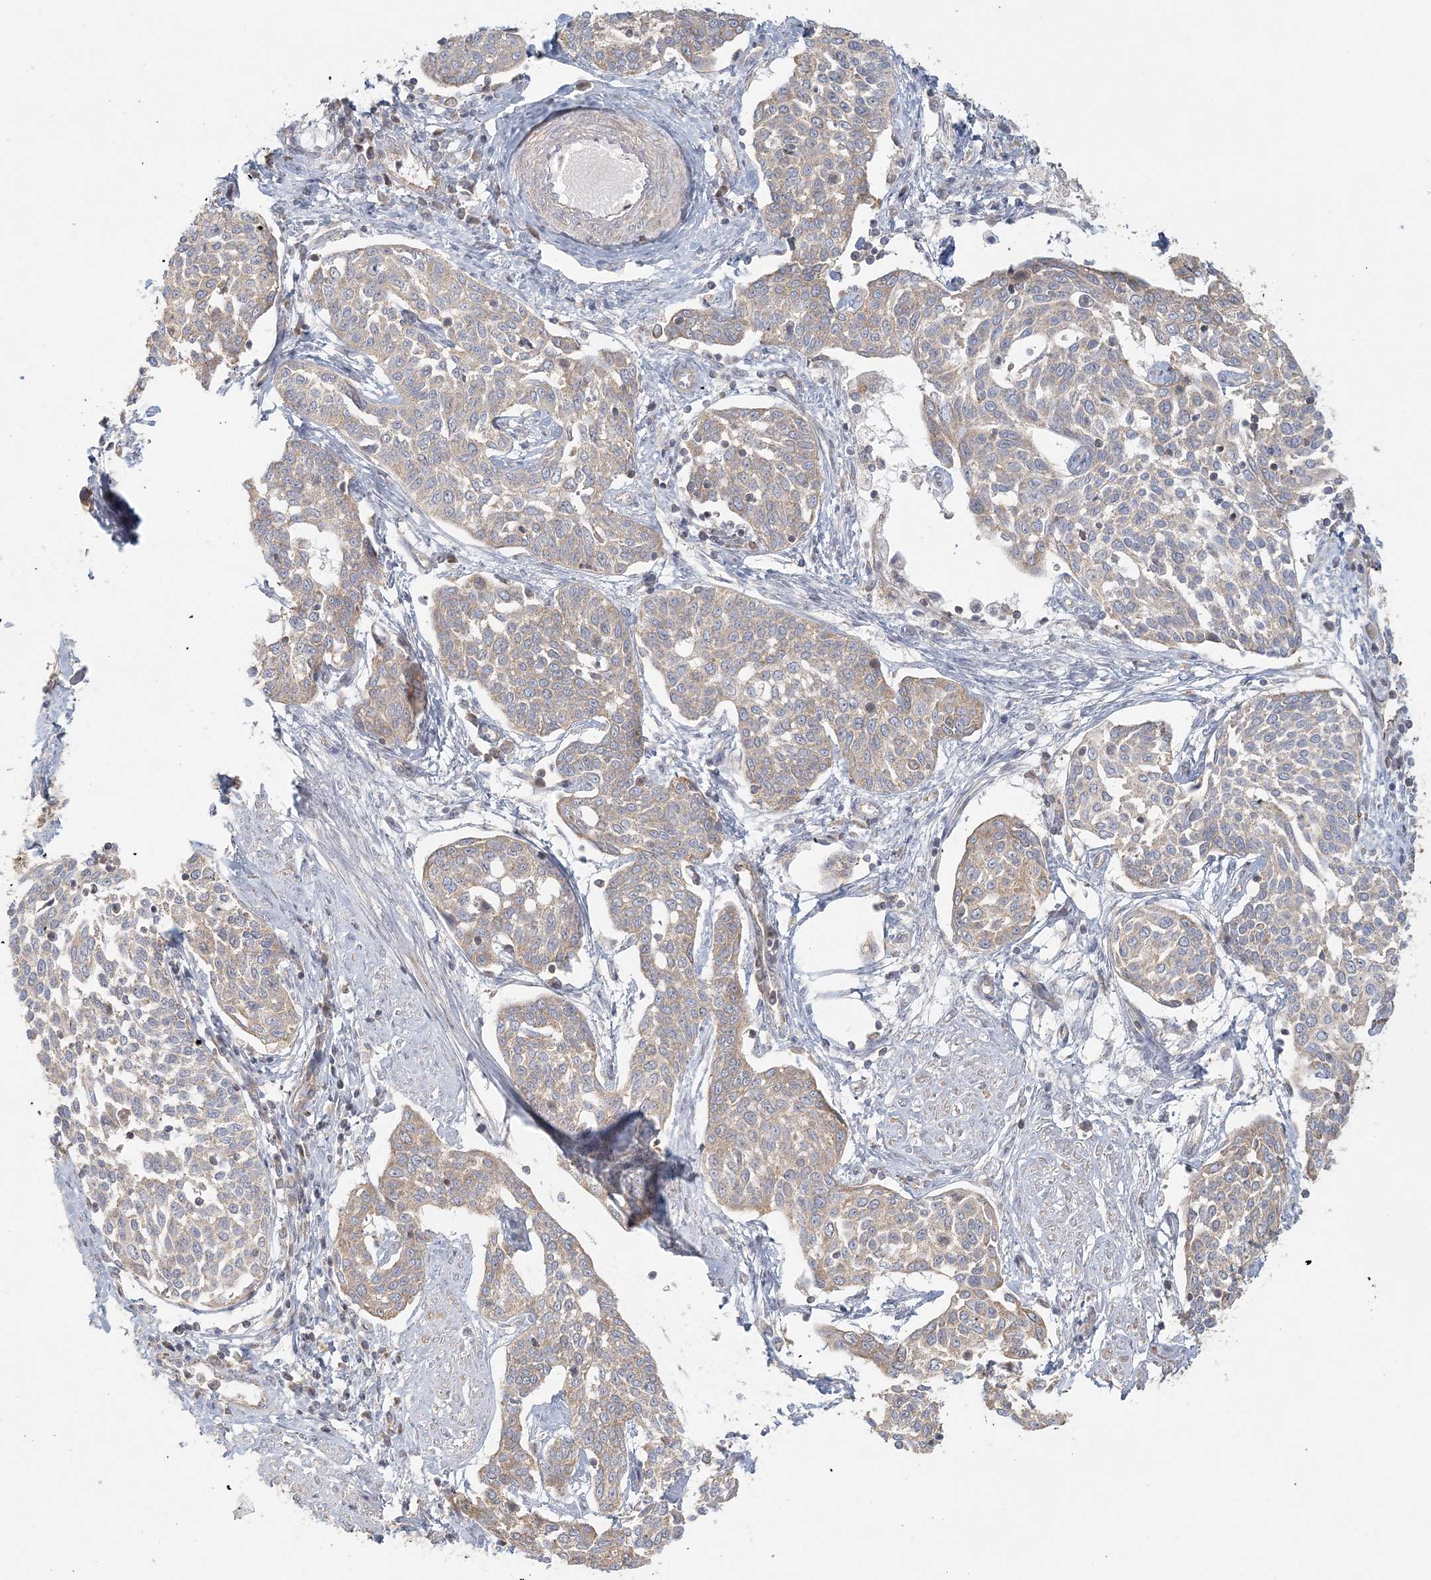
{"staining": {"intensity": "weak", "quantity": ">75%", "location": "cytoplasmic/membranous"}, "tissue": "cervical cancer", "cell_type": "Tumor cells", "image_type": "cancer", "snomed": [{"axis": "morphology", "description": "Squamous cell carcinoma, NOS"}, {"axis": "topography", "description": "Cervix"}], "caption": "Protein staining demonstrates weak cytoplasmic/membranous expression in about >75% of tumor cells in cervical squamous cell carcinoma. The protein is stained brown, and the nuclei are stained in blue (DAB (3,3'-diaminobenzidine) IHC with brightfield microscopy, high magnification).", "gene": "KIAA0232", "patient": {"sex": "female", "age": 34}}